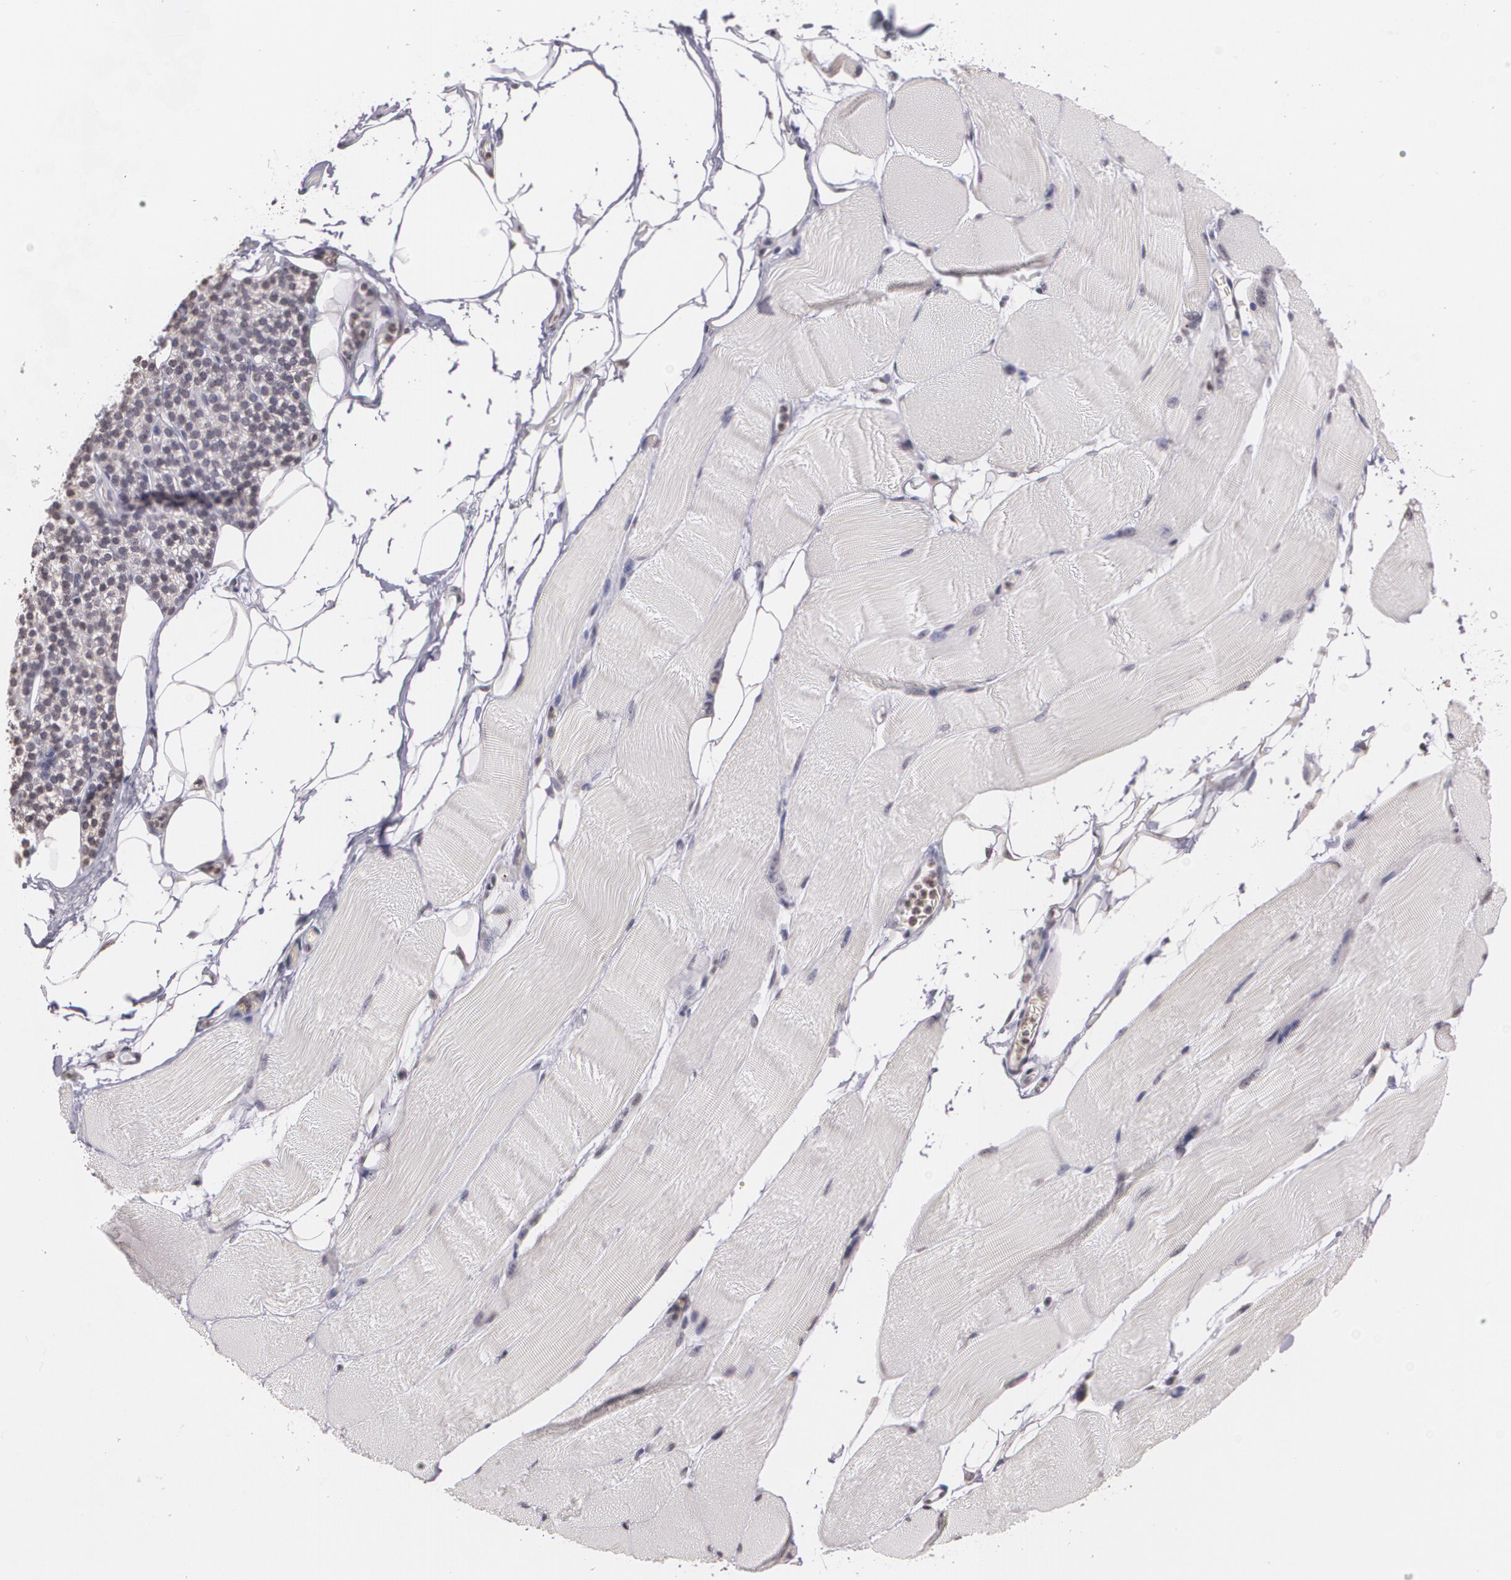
{"staining": {"intensity": "negative", "quantity": "none", "location": "none"}, "tissue": "skeletal muscle", "cell_type": "Myocytes", "image_type": "normal", "snomed": [{"axis": "morphology", "description": "Normal tissue, NOS"}, {"axis": "topography", "description": "Skeletal muscle"}, {"axis": "topography", "description": "Parathyroid gland"}], "caption": "IHC photomicrograph of unremarkable skeletal muscle: skeletal muscle stained with DAB reveals no significant protein expression in myocytes. Nuclei are stained in blue.", "gene": "THRB", "patient": {"sex": "female", "age": 37}}